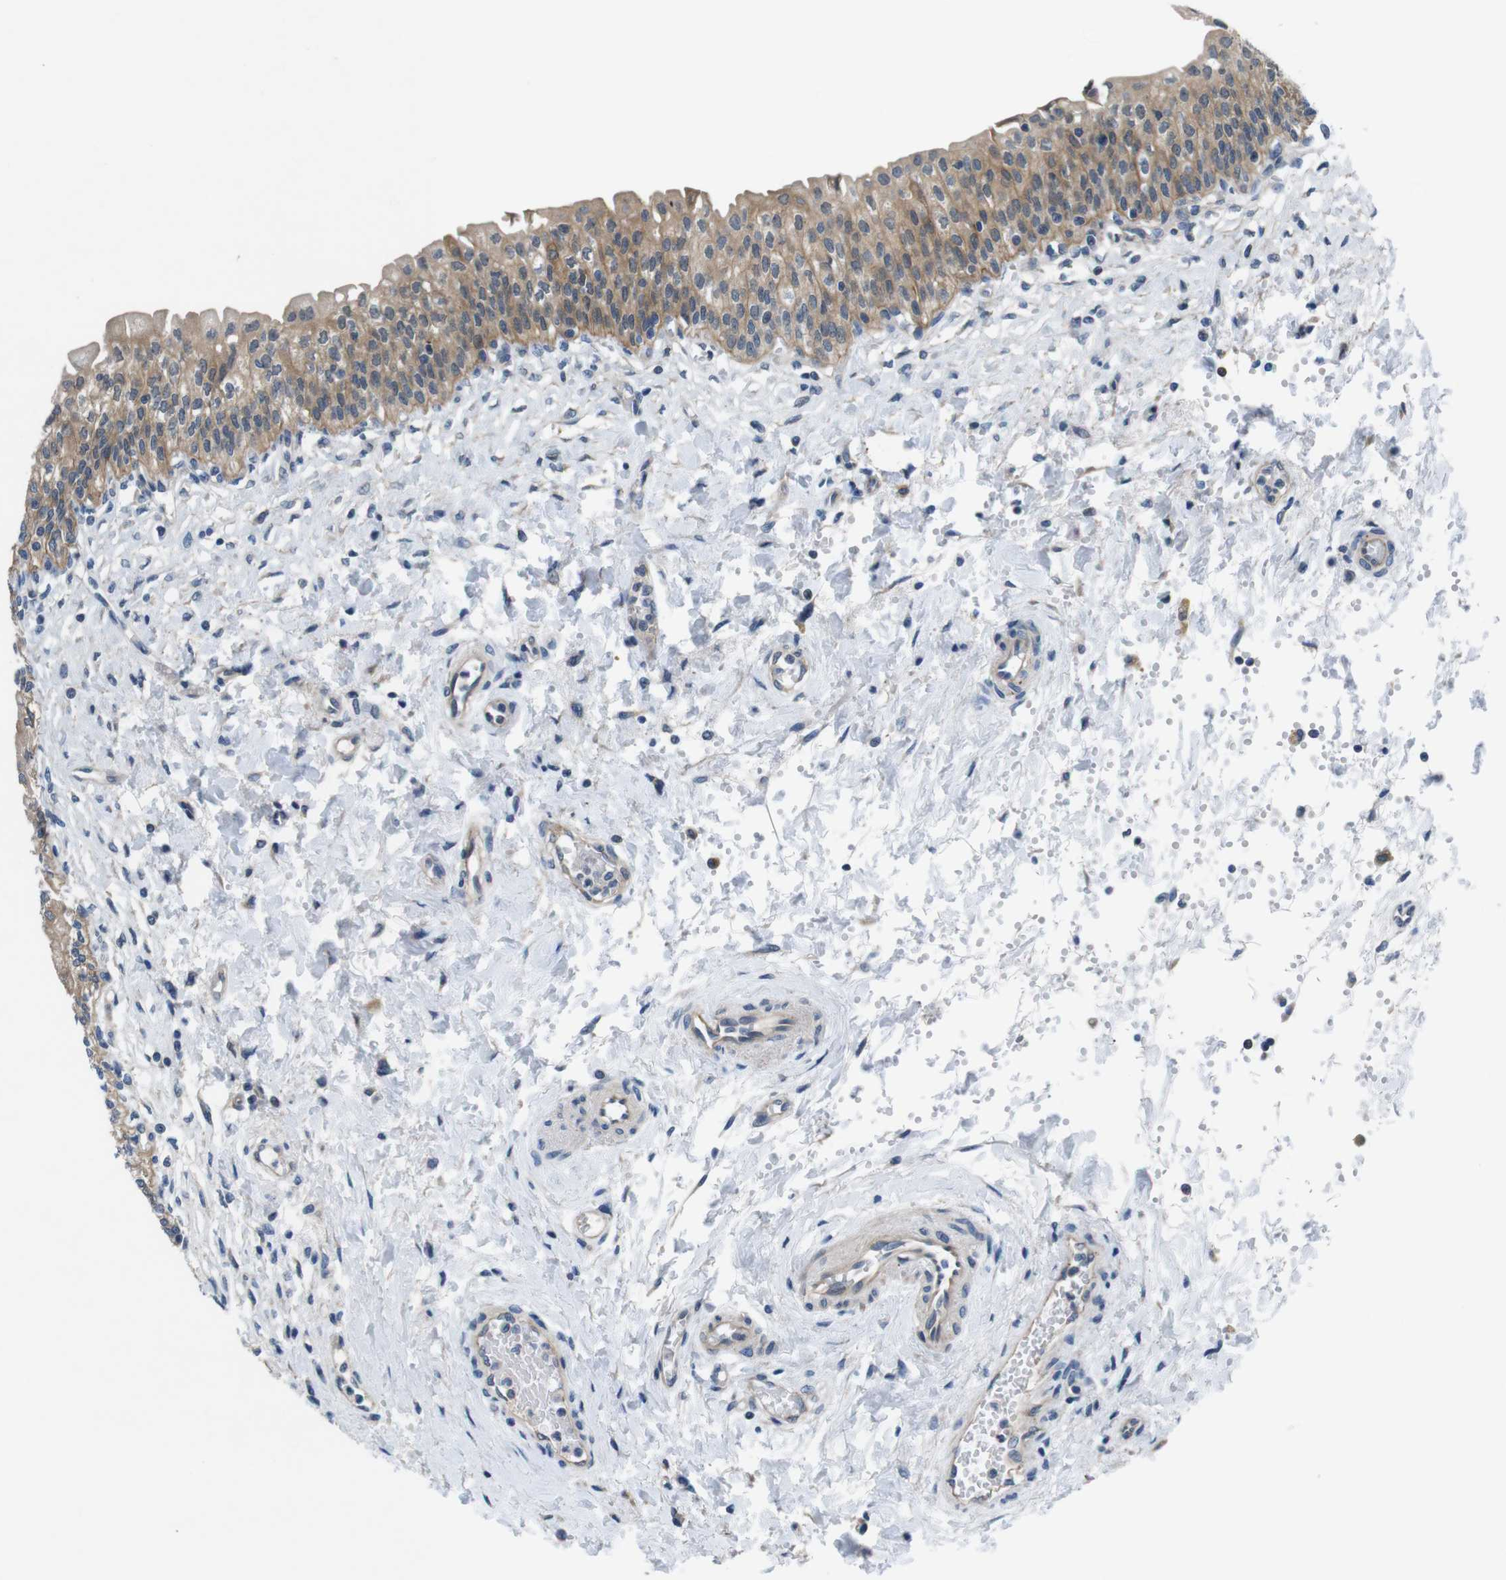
{"staining": {"intensity": "moderate", "quantity": ">75%", "location": "cytoplasmic/membranous"}, "tissue": "urinary bladder", "cell_type": "Urothelial cells", "image_type": "normal", "snomed": [{"axis": "morphology", "description": "Normal tissue, NOS"}, {"axis": "topography", "description": "Urinary bladder"}], "caption": "IHC micrograph of benign urinary bladder stained for a protein (brown), which exhibits medium levels of moderate cytoplasmic/membranous positivity in about >75% of urothelial cells.", "gene": "JAK1", "patient": {"sex": "male", "age": 55}}